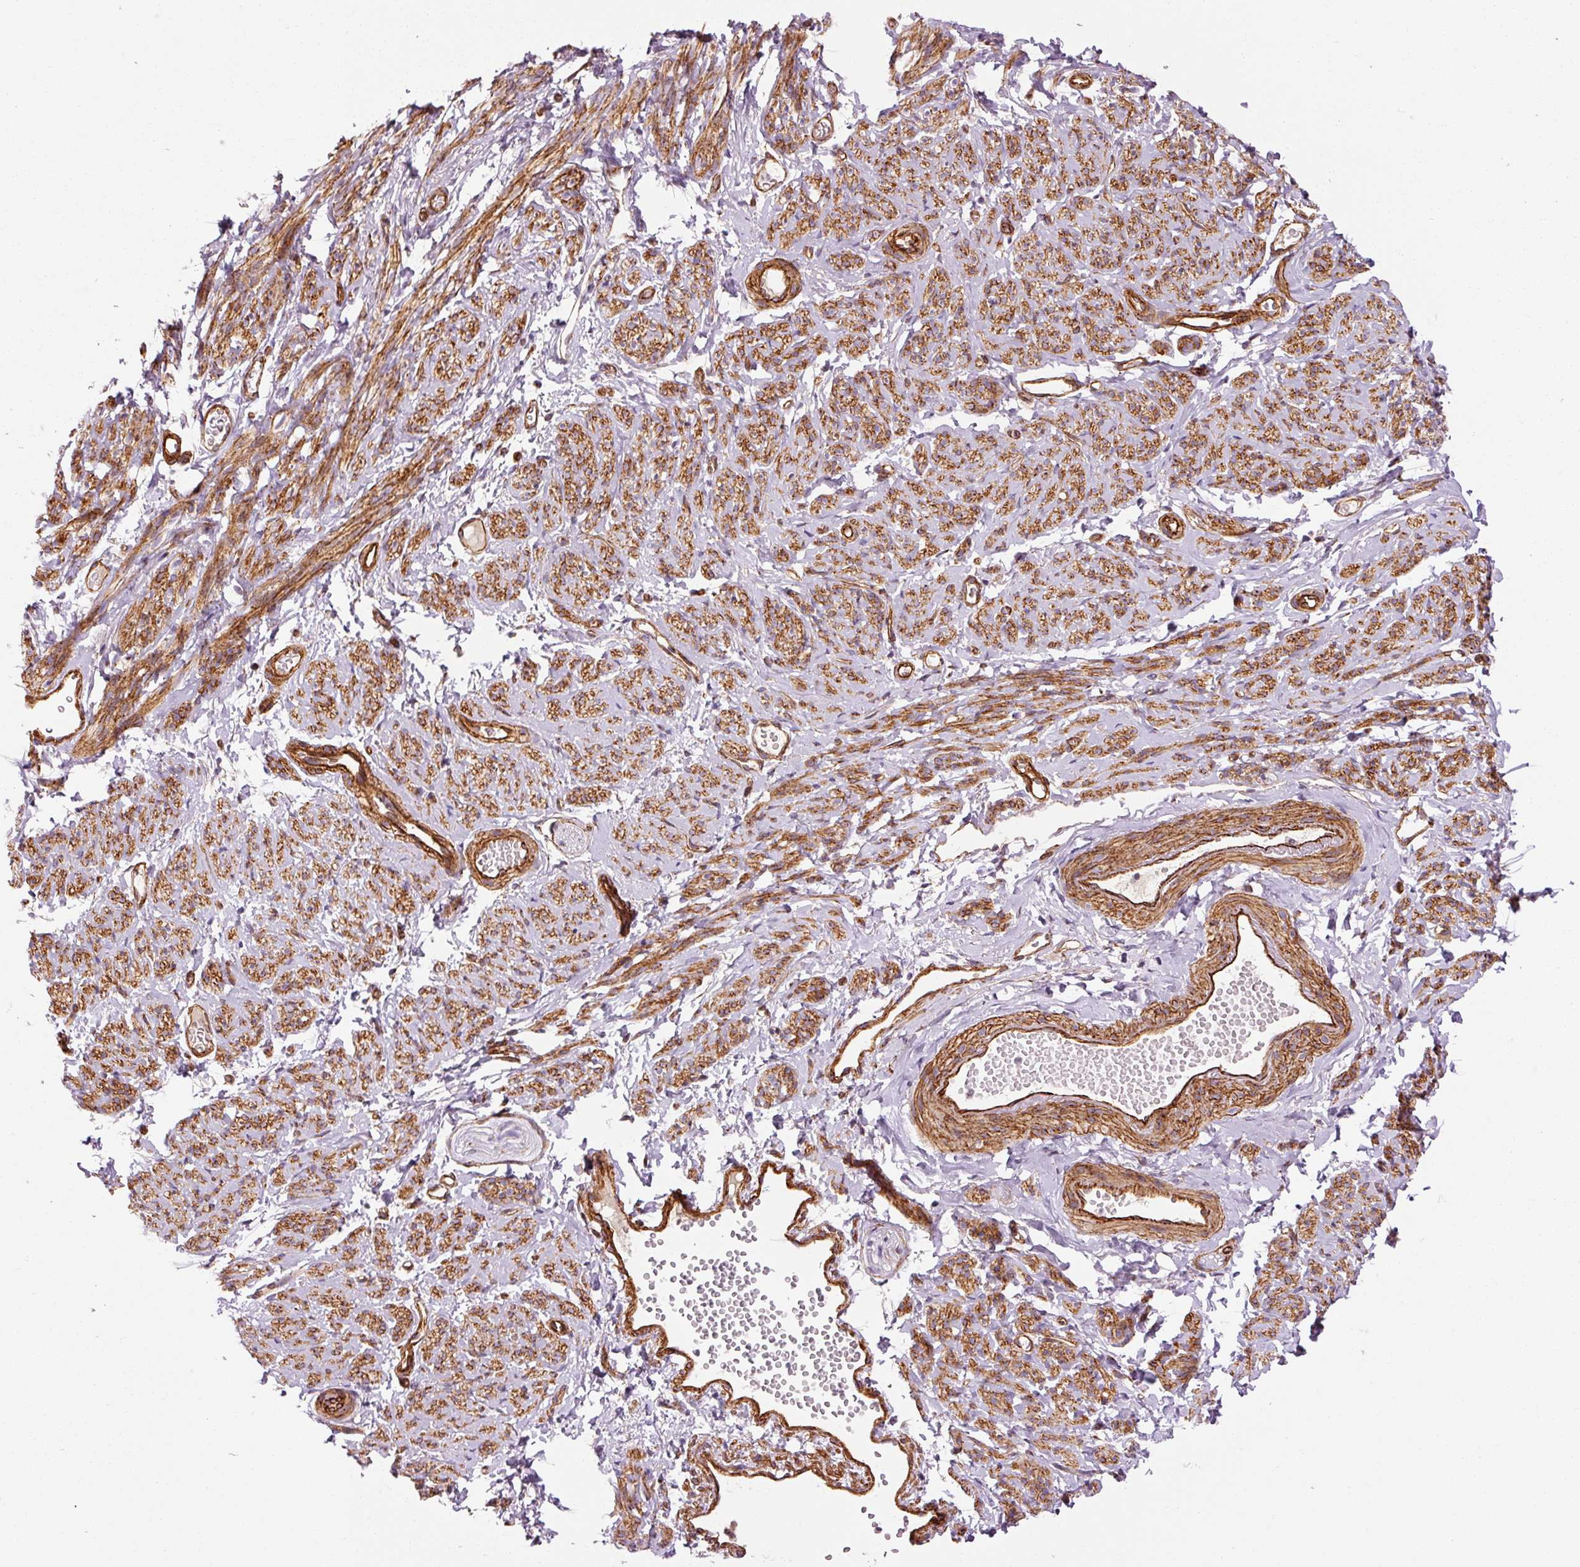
{"staining": {"intensity": "strong", "quantity": ">75%", "location": "cytoplasmic/membranous"}, "tissue": "smooth muscle", "cell_type": "Smooth muscle cells", "image_type": "normal", "snomed": [{"axis": "morphology", "description": "Normal tissue, NOS"}, {"axis": "topography", "description": "Smooth muscle"}], "caption": "Benign smooth muscle displays strong cytoplasmic/membranous expression in about >75% of smooth muscle cells.", "gene": "LIMK2", "patient": {"sex": "female", "age": 65}}